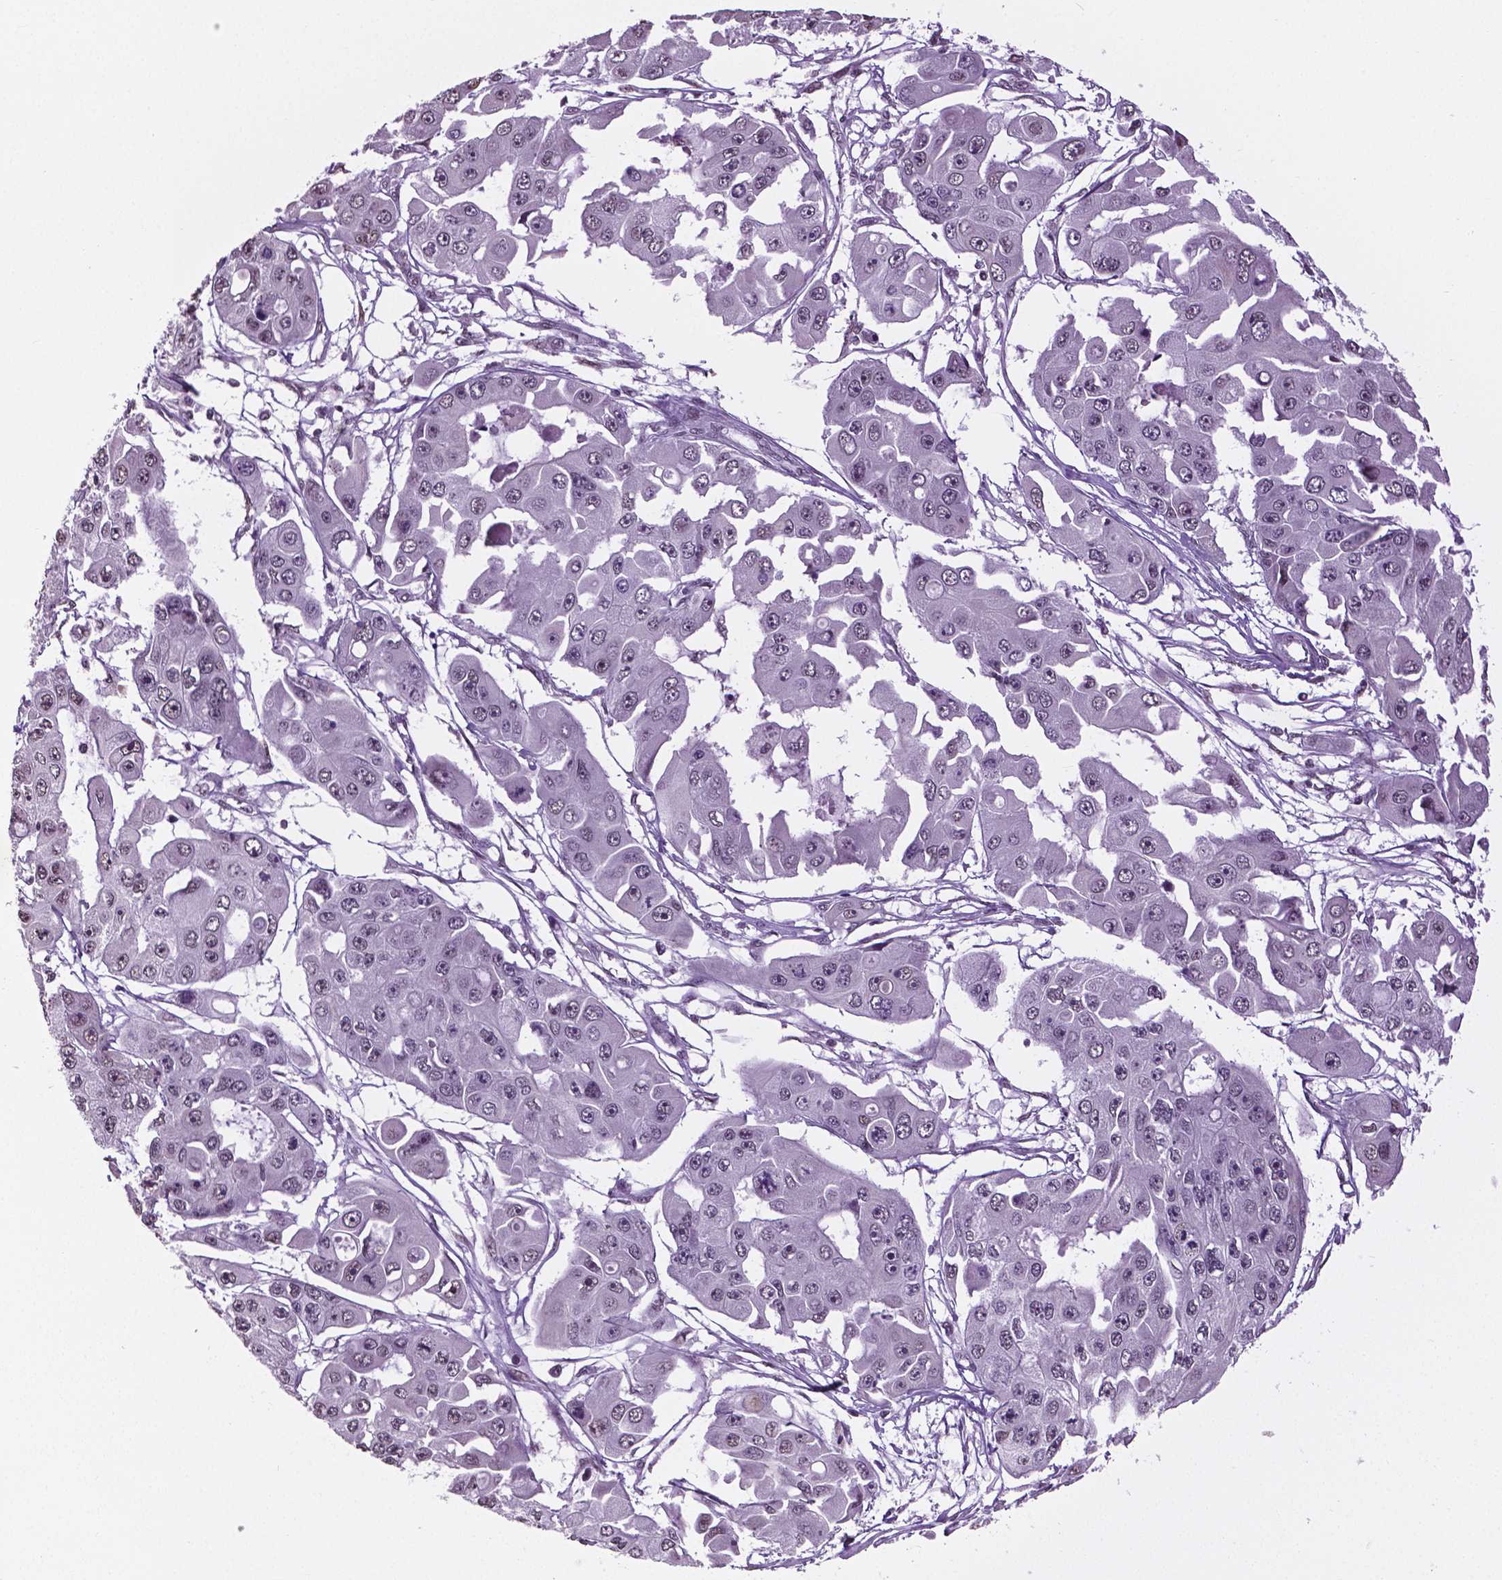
{"staining": {"intensity": "weak", "quantity": "25%-75%", "location": "nuclear"}, "tissue": "ovarian cancer", "cell_type": "Tumor cells", "image_type": "cancer", "snomed": [{"axis": "morphology", "description": "Cystadenocarcinoma, serous, NOS"}, {"axis": "topography", "description": "Ovary"}], "caption": "Brown immunohistochemical staining in ovarian cancer (serous cystadenocarcinoma) demonstrates weak nuclear positivity in about 25%-75% of tumor cells.", "gene": "DLX5", "patient": {"sex": "female", "age": 56}}